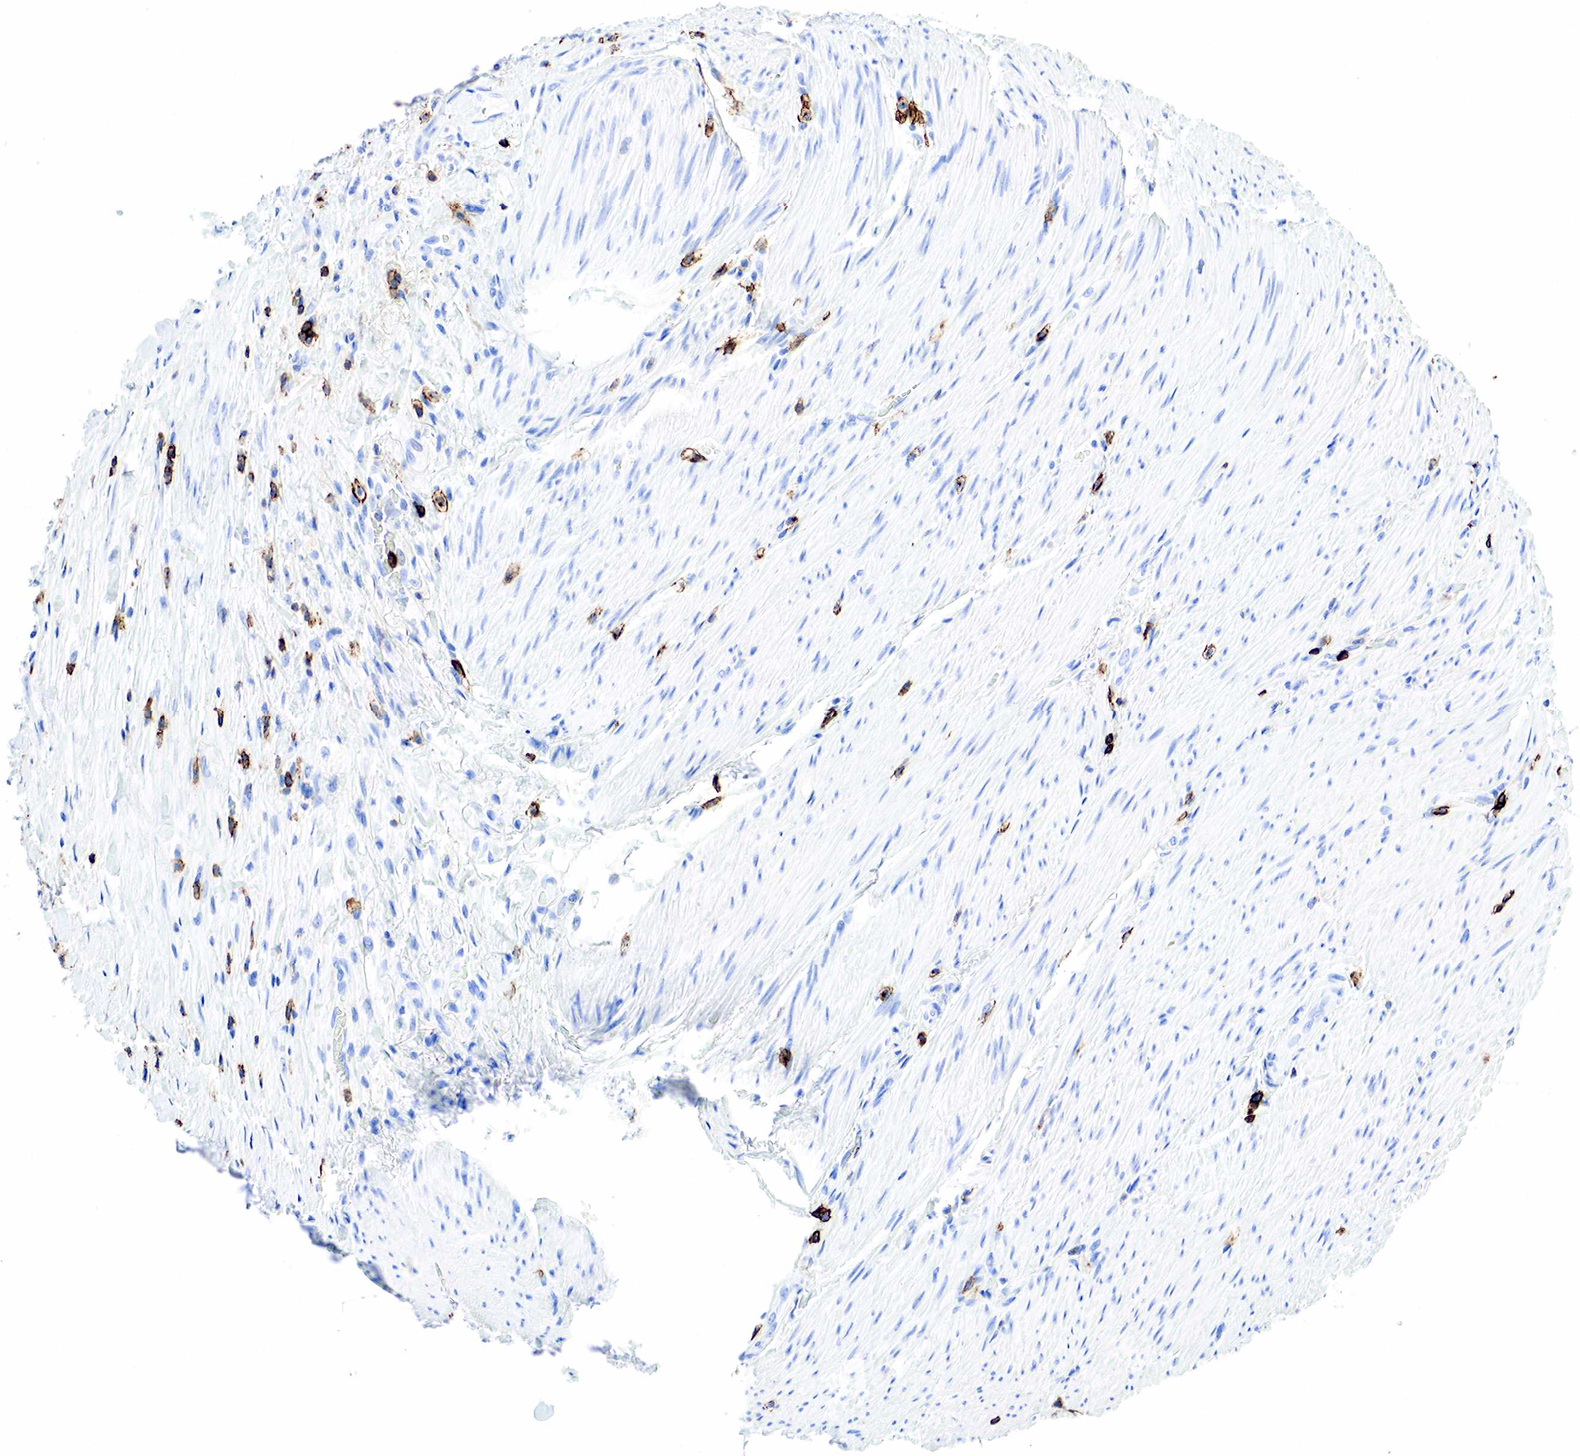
{"staining": {"intensity": "negative", "quantity": "none", "location": "none"}, "tissue": "colorectal cancer", "cell_type": "Tumor cells", "image_type": "cancer", "snomed": [{"axis": "morphology", "description": "Adenocarcinoma, NOS"}, {"axis": "topography", "description": "Rectum"}], "caption": "Tumor cells are negative for protein expression in human adenocarcinoma (colorectal).", "gene": "PTPRC", "patient": {"sex": "female", "age": 57}}